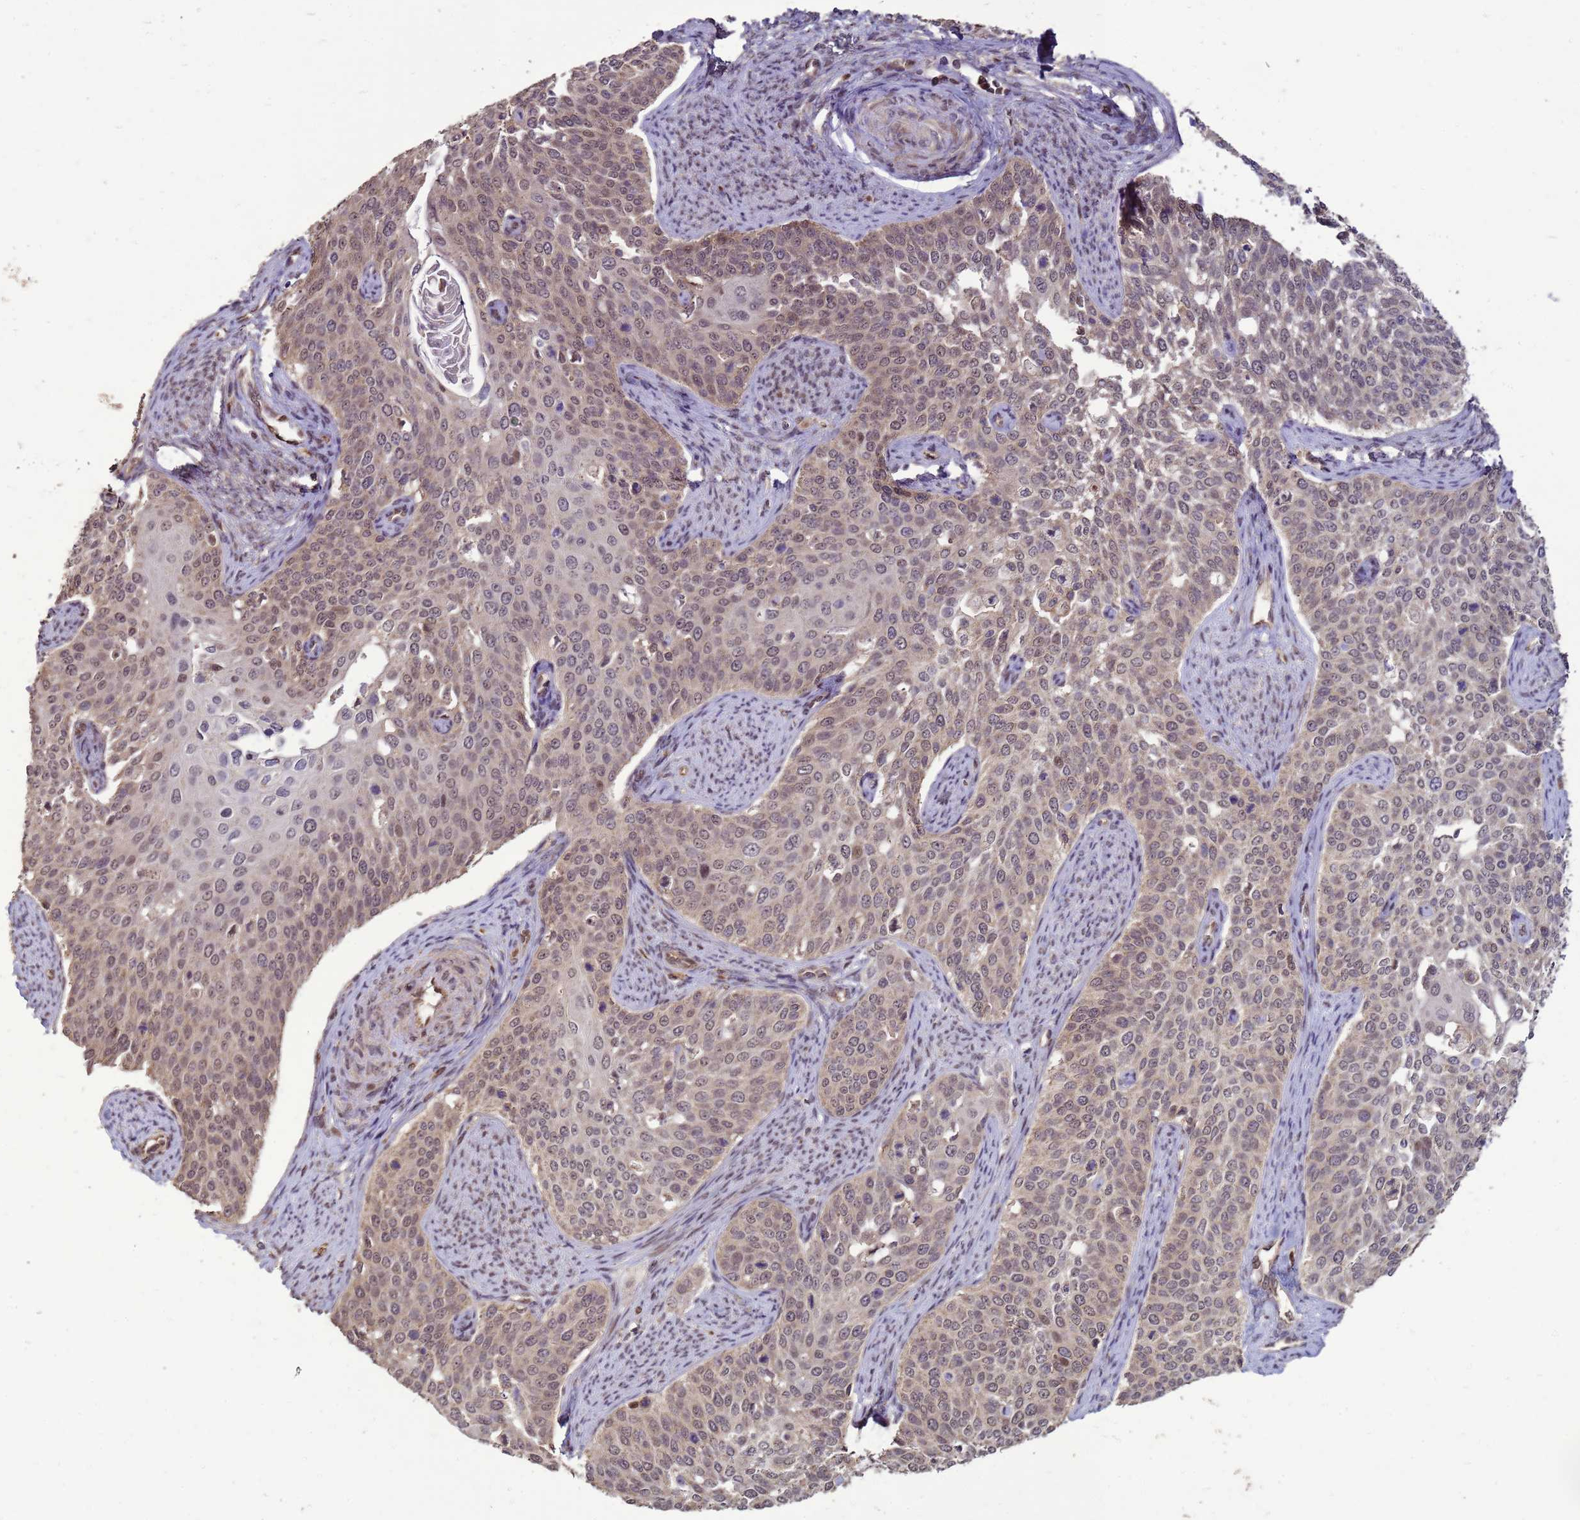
{"staining": {"intensity": "weak", "quantity": "25%-75%", "location": "cytoplasmic/membranous,nuclear"}, "tissue": "cervical cancer", "cell_type": "Tumor cells", "image_type": "cancer", "snomed": [{"axis": "morphology", "description": "Squamous cell carcinoma, NOS"}, {"axis": "topography", "description": "Cervix"}], "caption": "DAB immunohistochemical staining of cervical cancer displays weak cytoplasmic/membranous and nuclear protein staining in approximately 25%-75% of tumor cells.", "gene": "CRBN", "patient": {"sex": "female", "age": 44}}